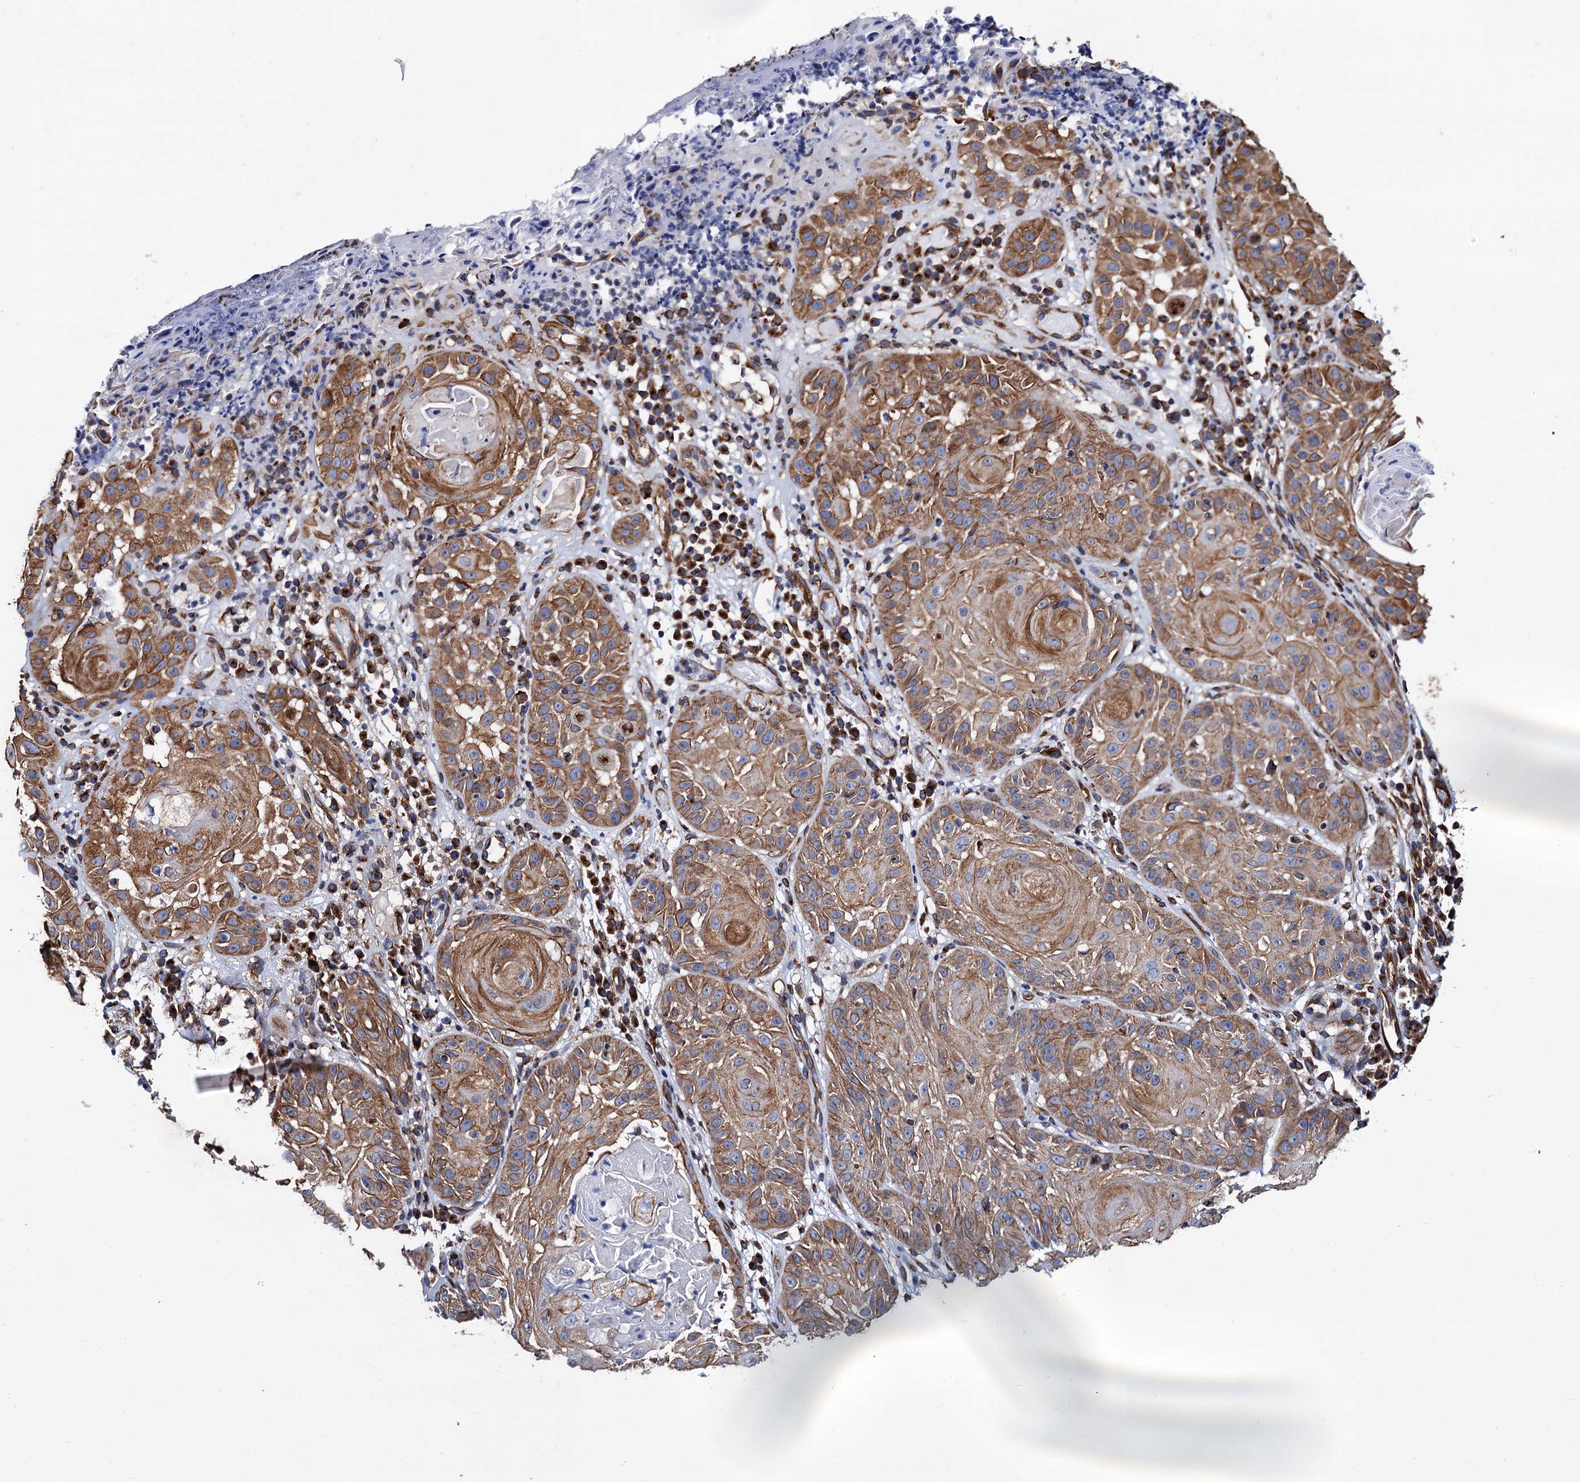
{"staining": {"intensity": "moderate", "quantity": ">75%", "location": "cytoplasmic/membranous"}, "tissue": "skin cancer", "cell_type": "Tumor cells", "image_type": "cancer", "snomed": [{"axis": "morphology", "description": "Normal tissue, NOS"}, {"axis": "morphology", "description": "Basal cell carcinoma"}, {"axis": "topography", "description": "Skin"}], "caption": "High-power microscopy captured an IHC histopathology image of basal cell carcinoma (skin), revealing moderate cytoplasmic/membranous staining in approximately >75% of tumor cells. (DAB IHC with brightfield microscopy, high magnification).", "gene": "ZDHHC18", "patient": {"sex": "male", "age": 93}}